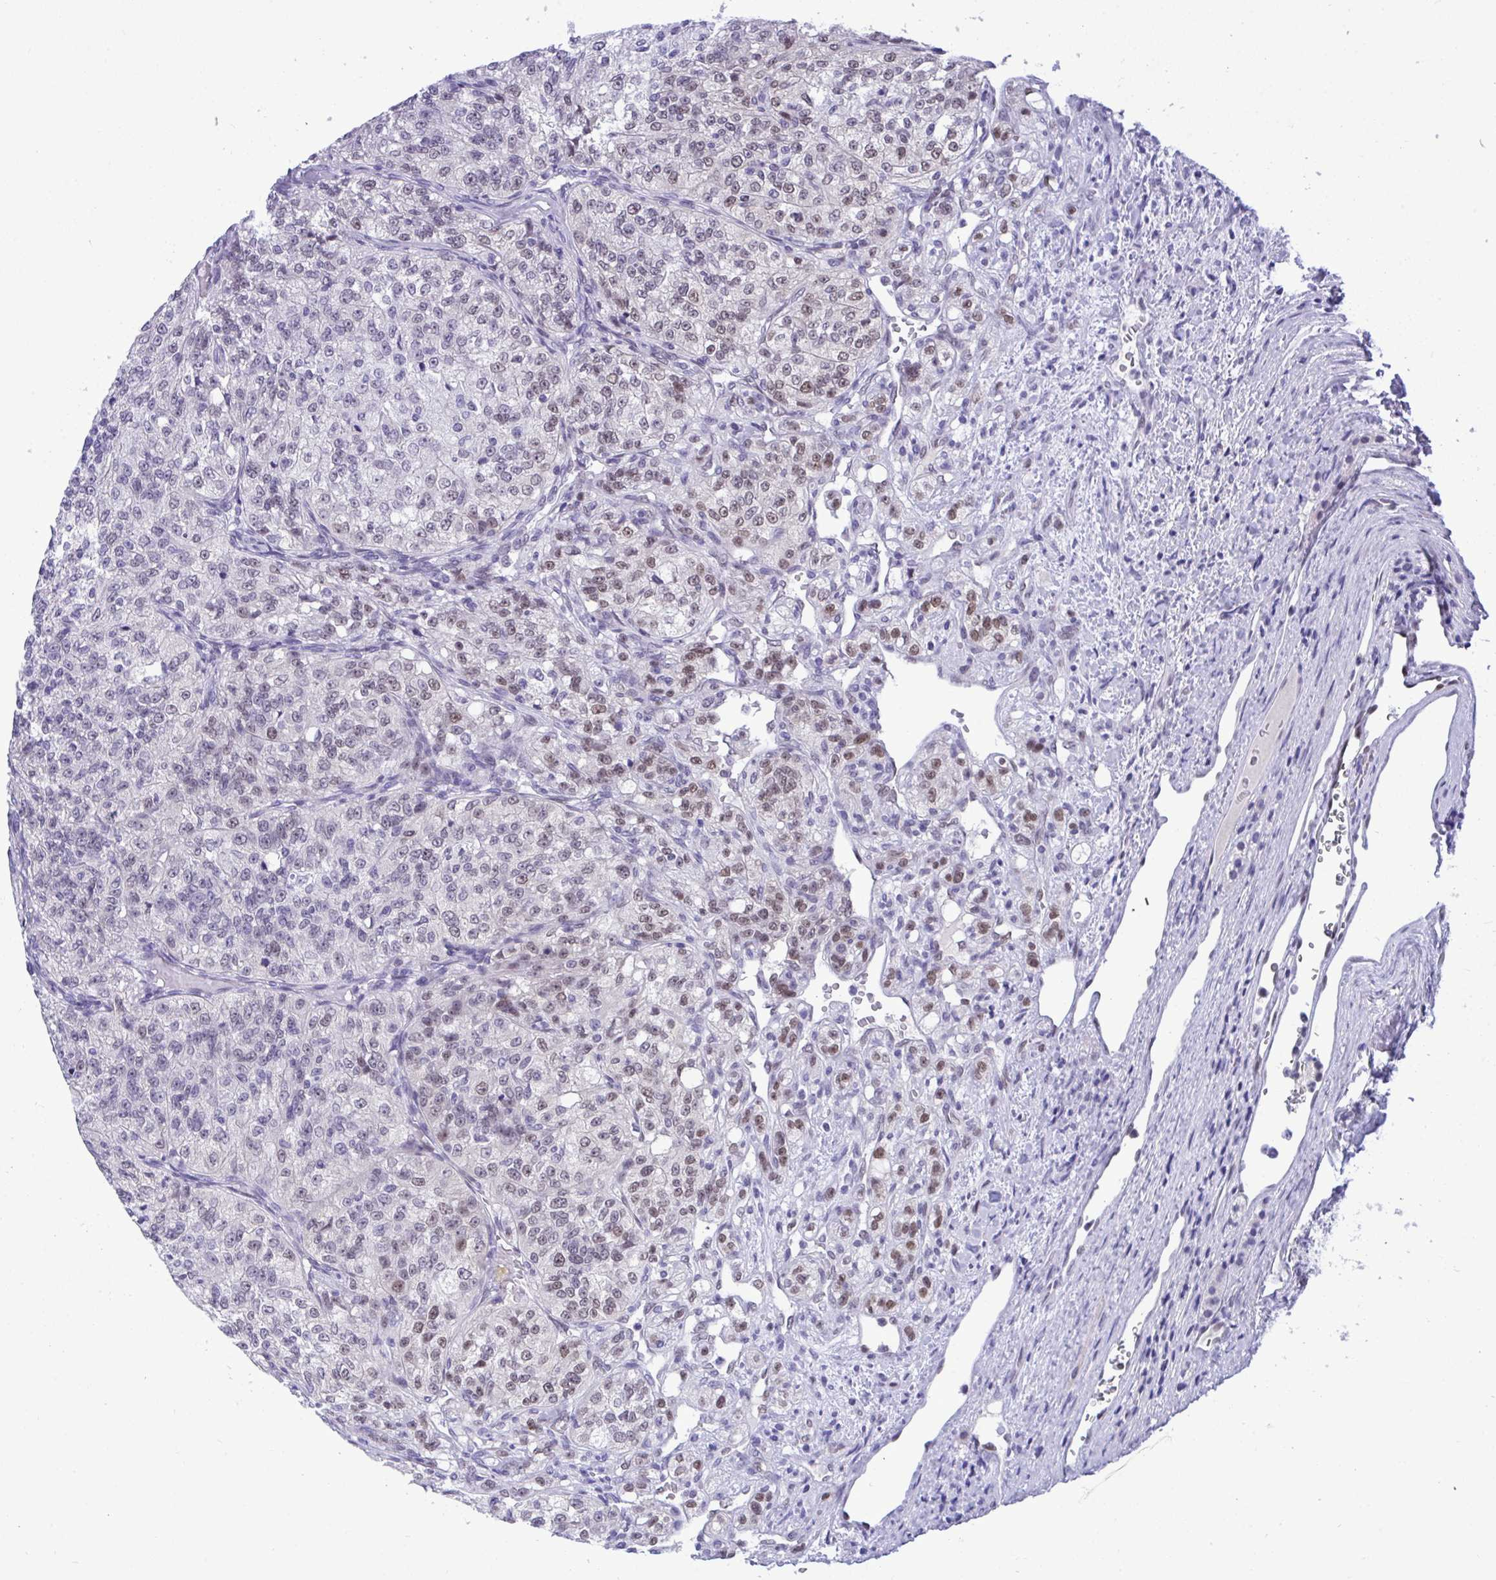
{"staining": {"intensity": "moderate", "quantity": "25%-75%", "location": "nuclear"}, "tissue": "renal cancer", "cell_type": "Tumor cells", "image_type": "cancer", "snomed": [{"axis": "morphology", "description": "Adenocarcinoma, NOS"}, {"axis": "topography", "description": "Kidney"}], "caption": "Renal adenocarcinoma was stained to show a protein in brown. There is medium levels of moderate nuclear positivity in about 25%-75% of tumor cells.", "gene": "TEAD4", "patient": {"sex": "female", "age": 63}}